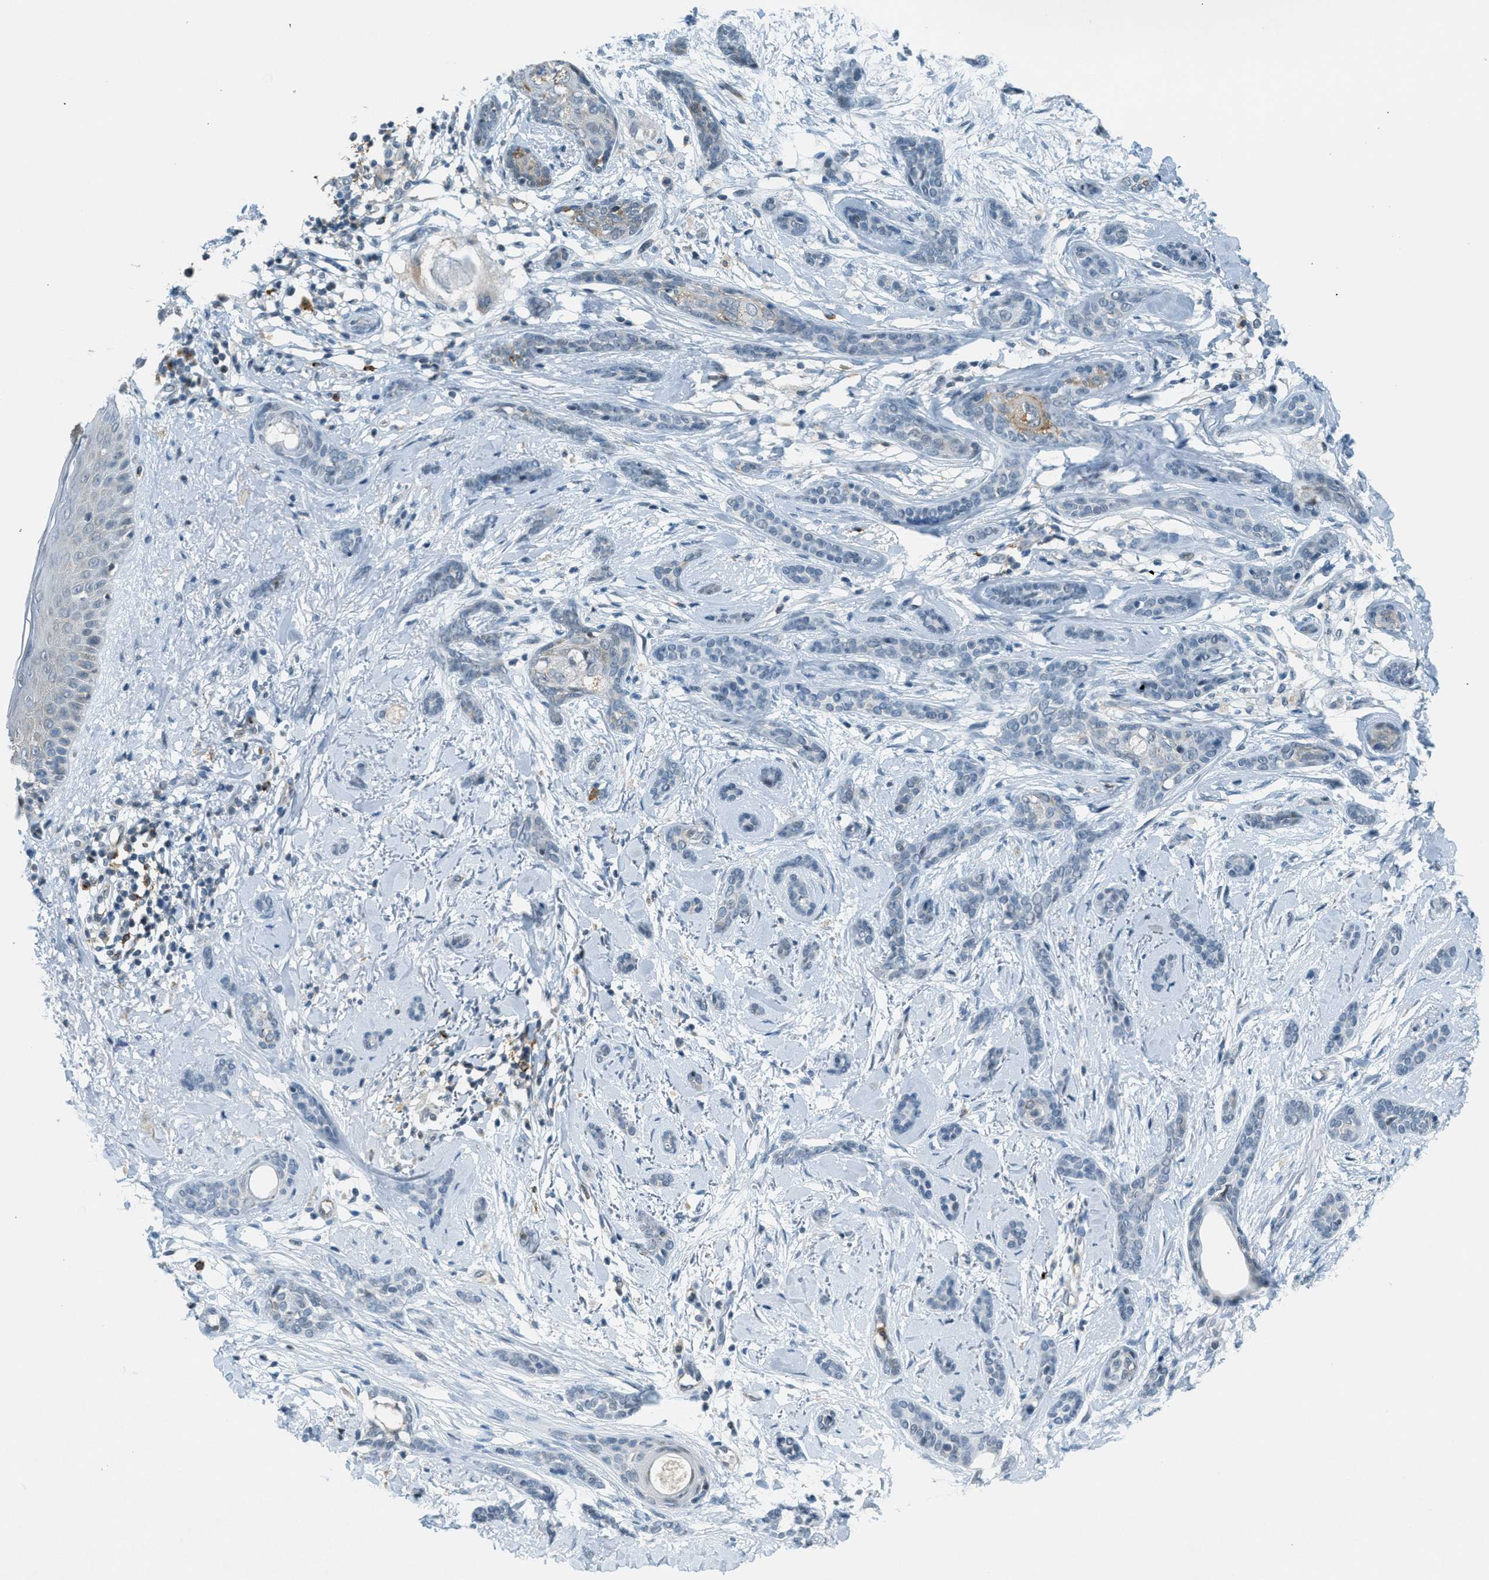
{"staining": {"intensity": "negative", "quantity": "none", "location": "none"}, "tissue": "skin cancer", "cell_type": "Tumor cells", "image_type": "cancer", "snomed": [{"axis": "morphology", "description": "Basal cell carcinoma"}, {"axis": "morphology", "description": "Adnexal tumor, benign"}, {"axis": "topography", "description": "Skin"}], "caption": "Immunohistochemistry (IHC) micrograph of skin cancer (basal cell carcinoma) stained for a protein (brown), which reveals no expression in tumor cells.", "gene": "FYN", "patient": {"sex": "female", "age": 42}}